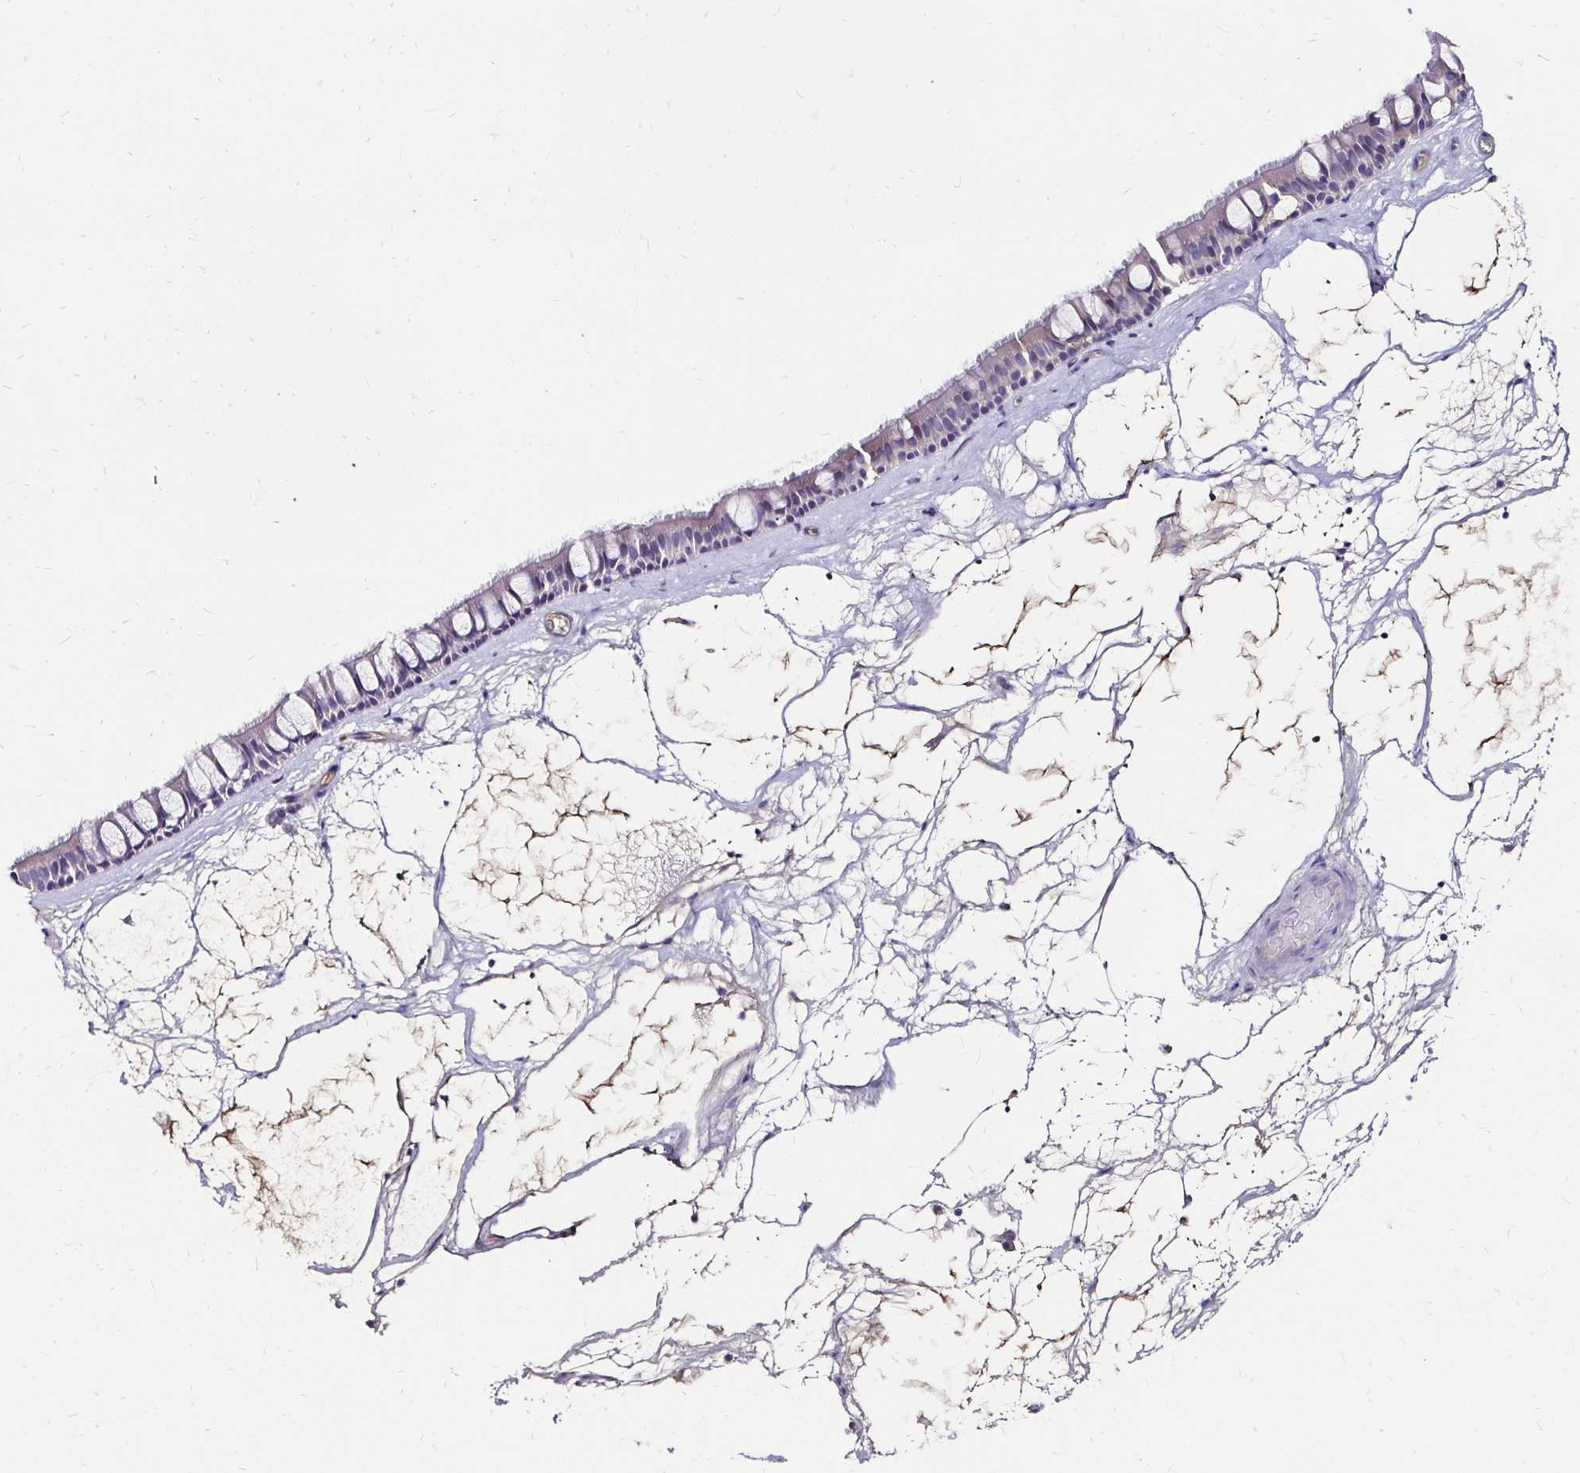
{"staining": {"intensity": "negative", "quantity": "none", "location": "none"}, "tissue": "nasopharynx", "cell_type": "Respiratory epithelial cells", "image_type": "normal", "snomed": [{"axis": "morphology", "description": "Normal tissue, NOS"}, {"axis": "topography", "description": "Nasopharynx"}], "caption": "DAB immunohistochemical staining of benign nasopharynx exhibits no significant positivity in respiratory epithelial cells. Nuclei are stained in blue.", "gene": "SCG3", "patient": {"sex": "male", "age": 68}}